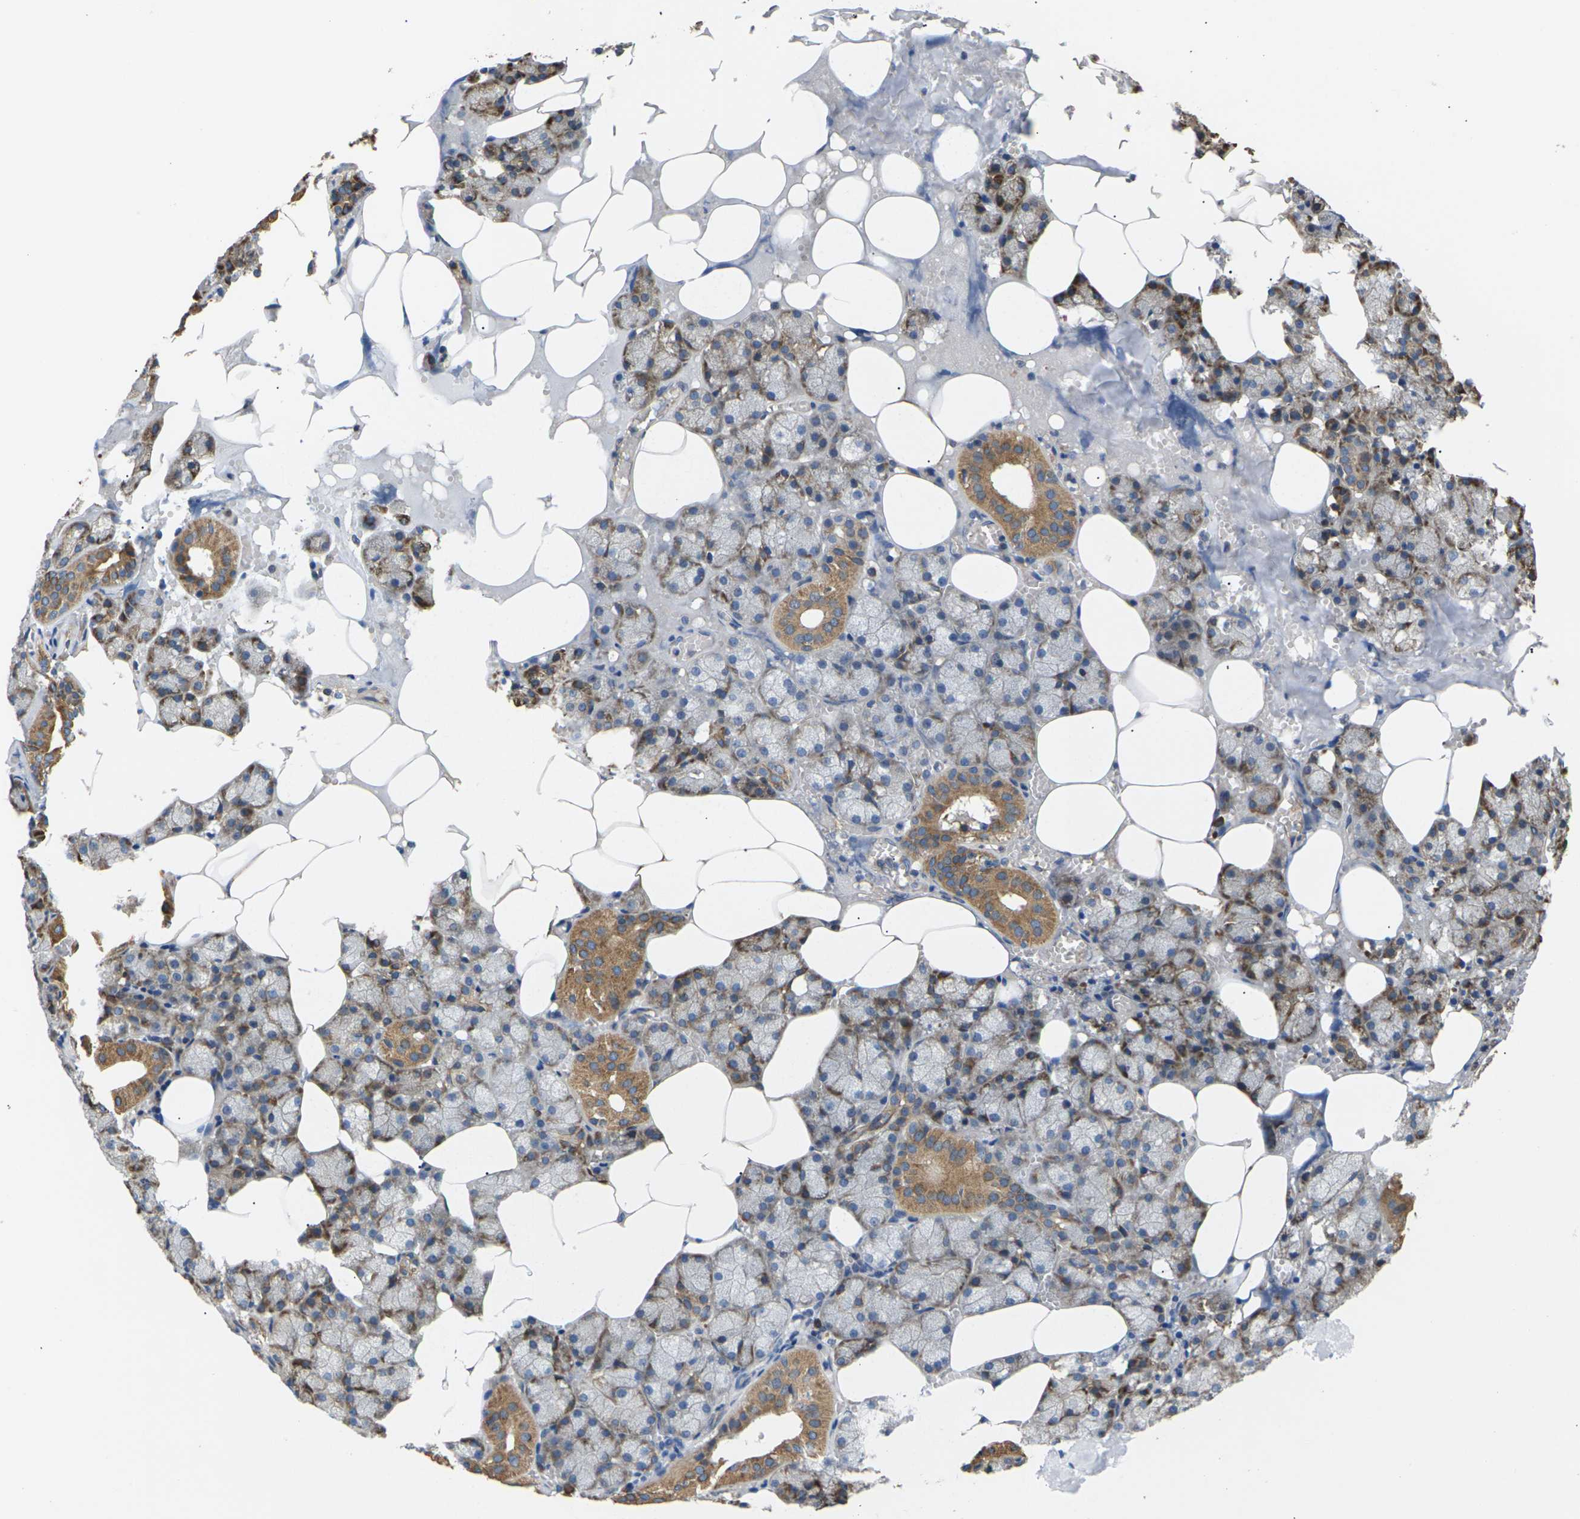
{"staining": {"intensity": "moderate", "quantity": ">75%", "location": "cytoplasmic/membranous"}, "tissue": "salivary gland", "cell_type": "Glandular cells", "image_type": "normal", "snomed": [{"axis": "morphology", "description": "Normal tissue, NOS"}, {"axis": "topography", "description": "Salivary gland"}], "caption": "An image showing moderate cytoplasmic/membranous expression in approximately >75% of glandular cells in benign salivary gland, as visualized by brown immunohistochemical staining.", "gene": "KLHDC8B", "patient": {"sex": "male", "age": 62}}